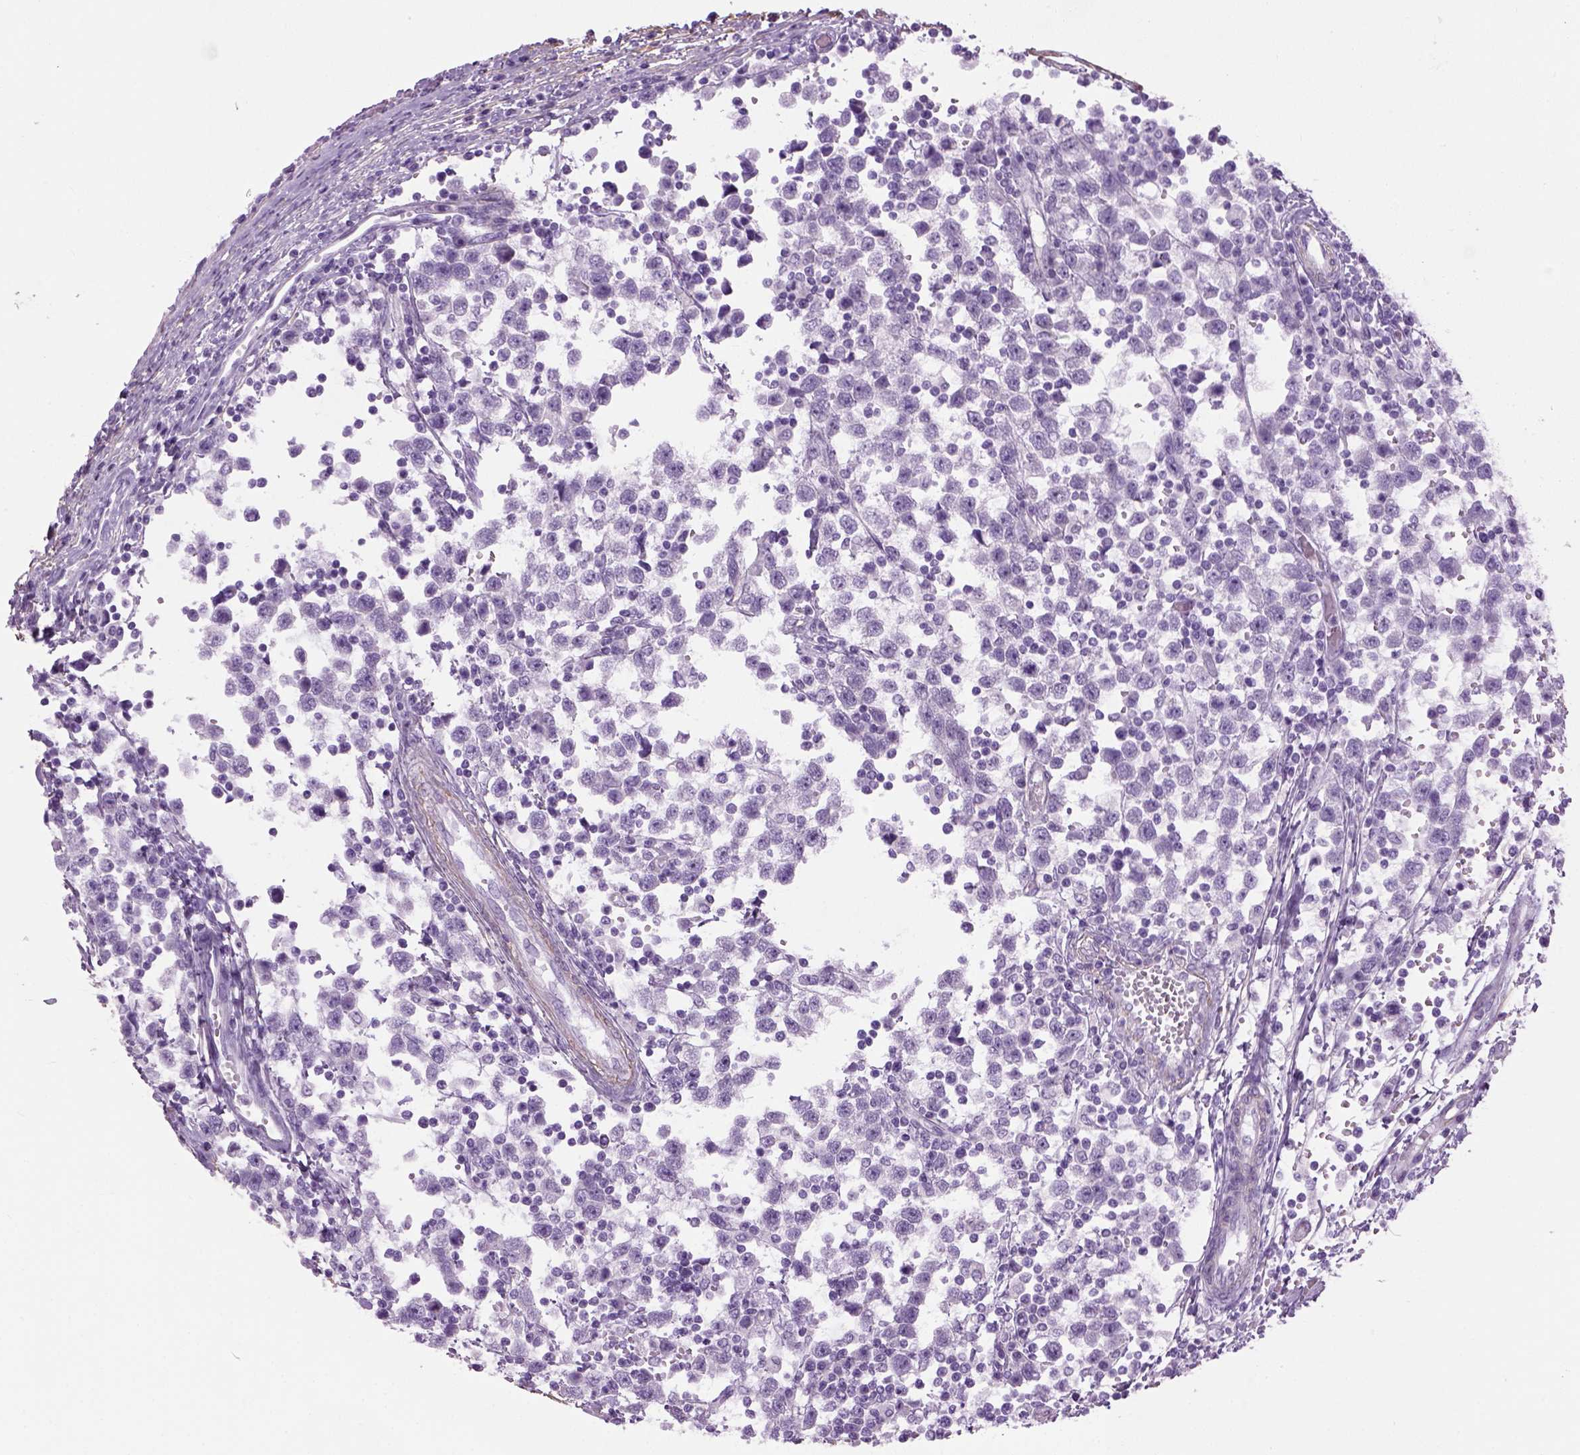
{"staining": {"intensity": "negative", "quantity": "none", "location": "none"}, "tissue": "testis cancer", "cell_type": "Tumor cells", "image_type": "cancer", "snomed": [{"axis": "morphology", "description": "Seminoma, NOS"}, {"axis": "topography", "description": "Testis"}], "caption": "Immunohistochemistry (IHC) image of neoplastic tissue: human testis seminoma stained with DAB (3,3'-diaminobenzidine) reveals no significant protein positivity in tumor cells.", "gene": "FAM161A", "patient": {"sex": "male", "age": 34}}